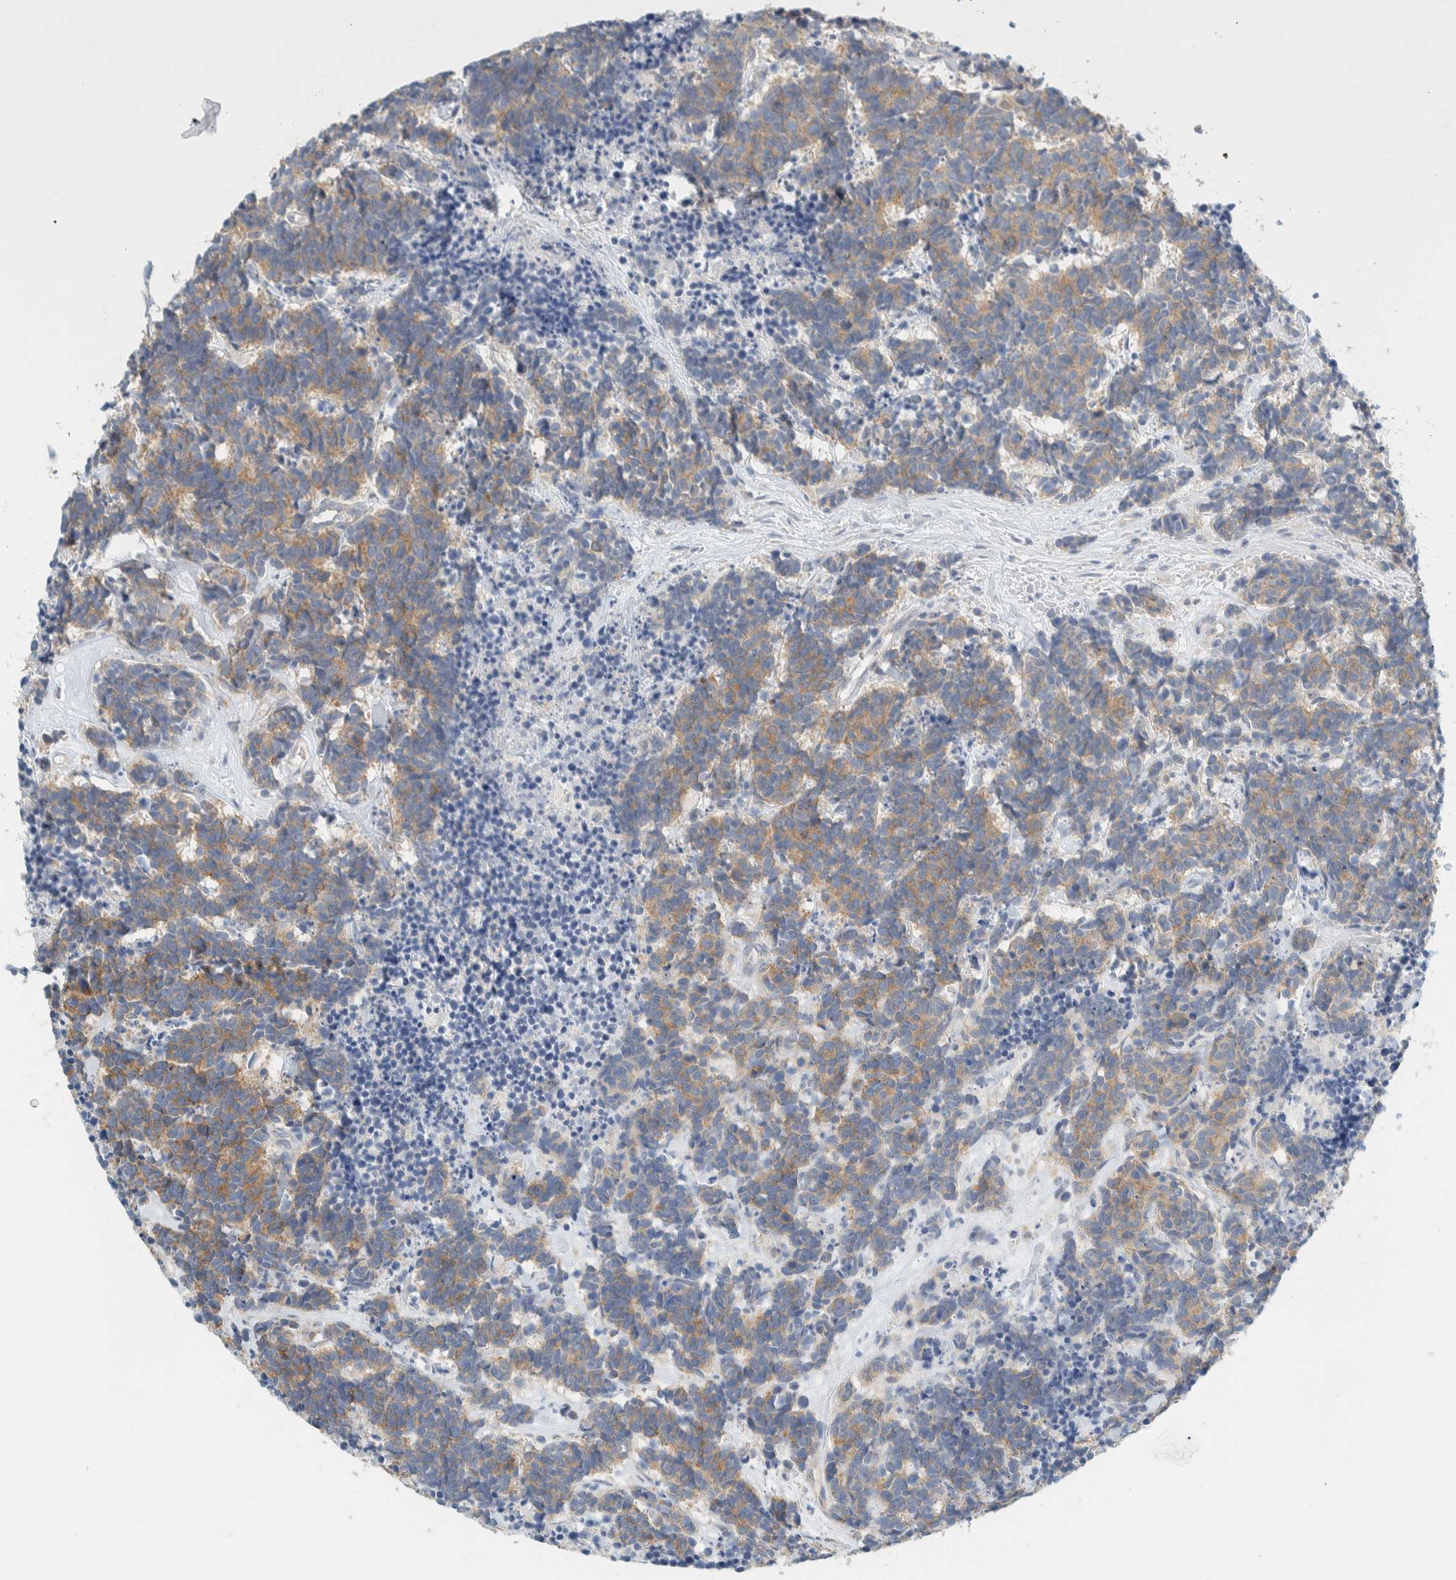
{"staining": {"intensity": "moderate", "quantity": ">75%", "location": "cytoplasmic/membranous"}, "tissue": "carcinoid", "cell_type": "Tumor cells", "image_type": "cancer", "snomed": [{"axis": "morphology", "description": "Carcinoma, NOS"}, {"axis": "morphology", "description": "Carcinoid, malignant, NOS"}, {"axis": "topography", "description": "Urinary bladder"}], "caption": "Brown immunohistochemical staining in malignant carcinoid exhibits moderate cytoplasmic/membranous positivity in approximately >75% of tumor cells.", "gene": "NDE1", "patient": {"sex": "male", "age": 57}}